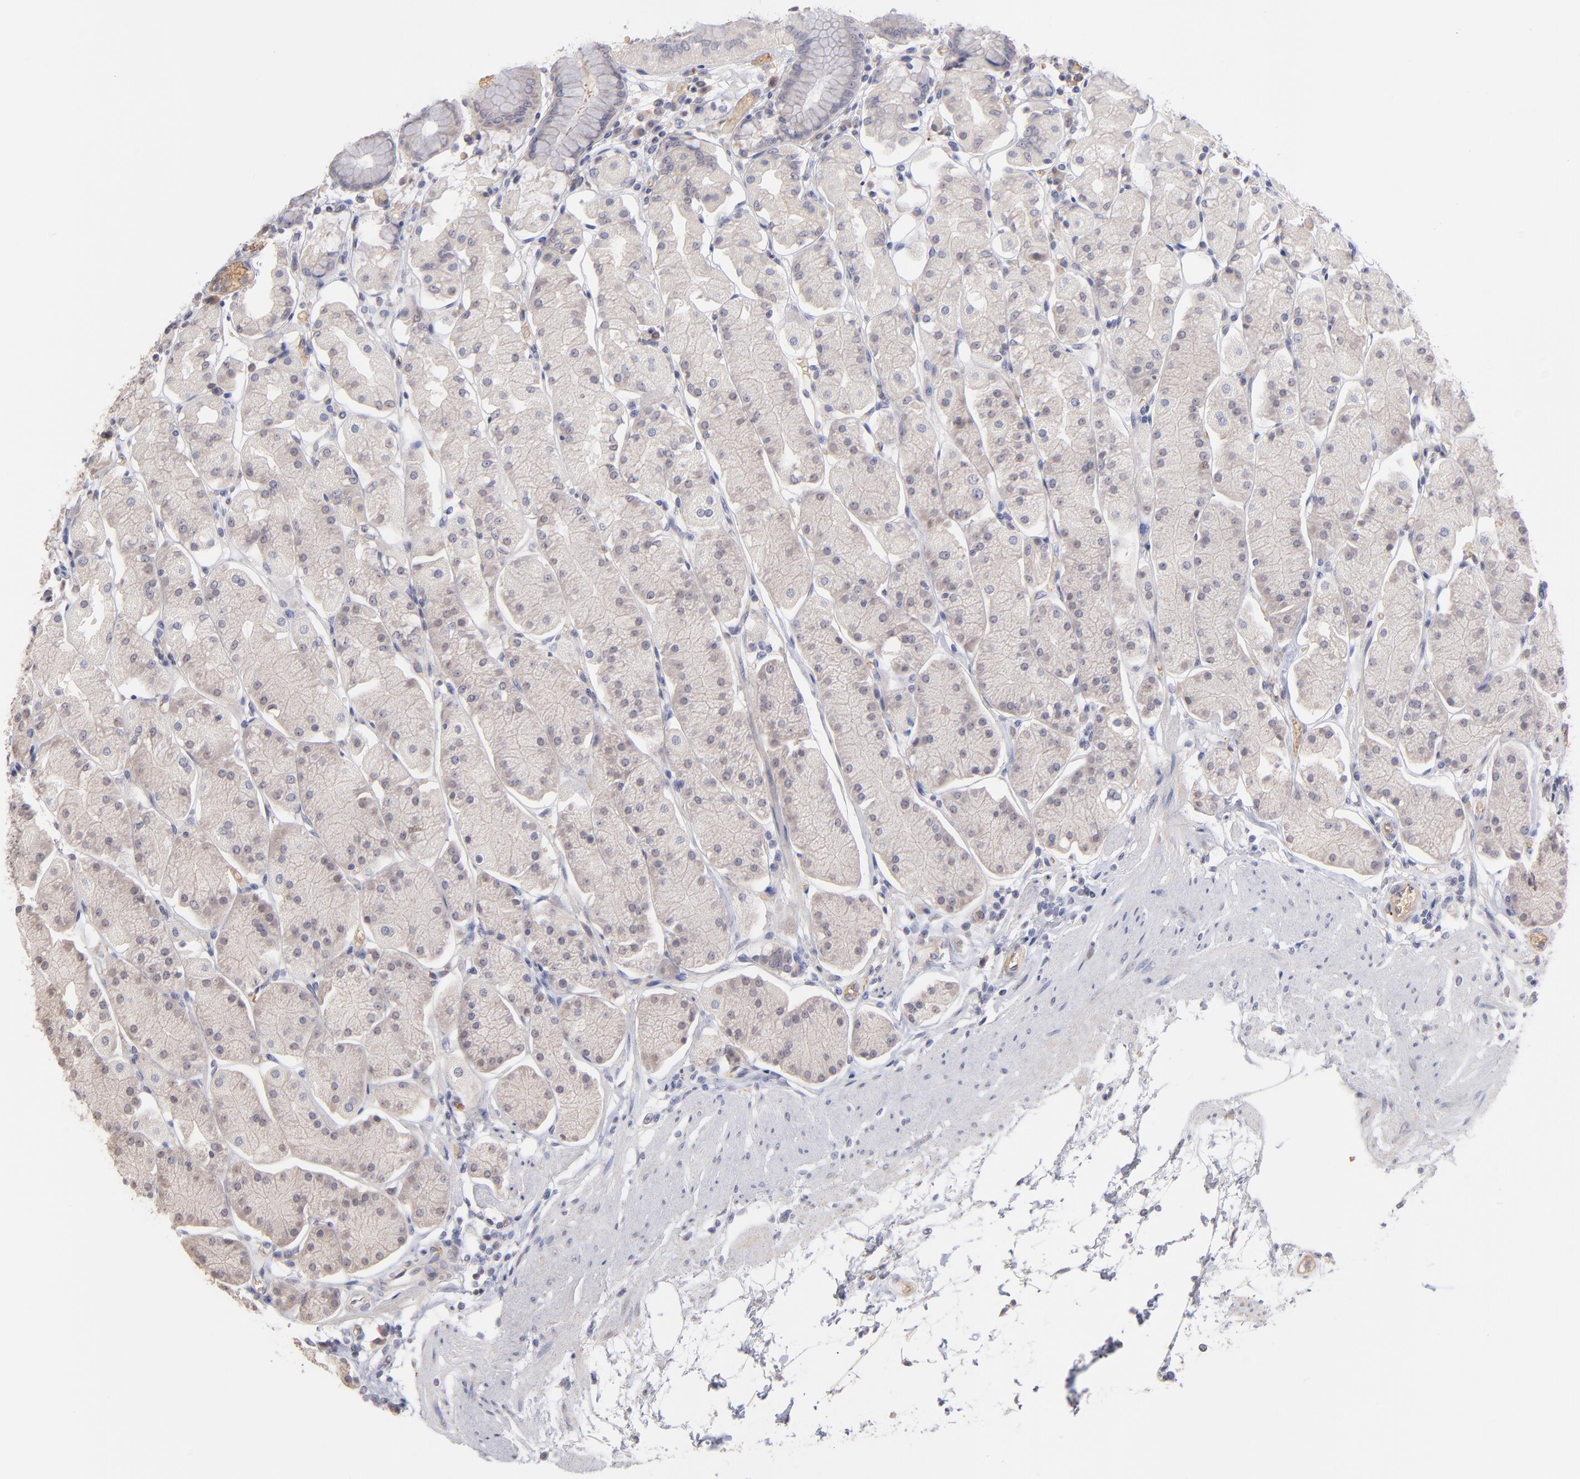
{"staining": {"intensity": "weak", "quantity": ">75%", "location": "cytoplasmic/membranous"}, "tissue": "stomach", "cell_type": "Glandular cells", "image_type": "normal", "snomed": [{"axis": "morphology", "description": "Normal tissue, NOS"}, {"axis": "topography", "description": "Stomach, upper"}, {"axis": "topography", "description": "Stomach"}], "caption": "The photomicrograph reveals staining of normal stomach, revealing weak cytoplasmic/membranous protein expression (brown color) within glandular cells.", "gene": "F13B", "patient": {"sex": "male", "age": 76}}